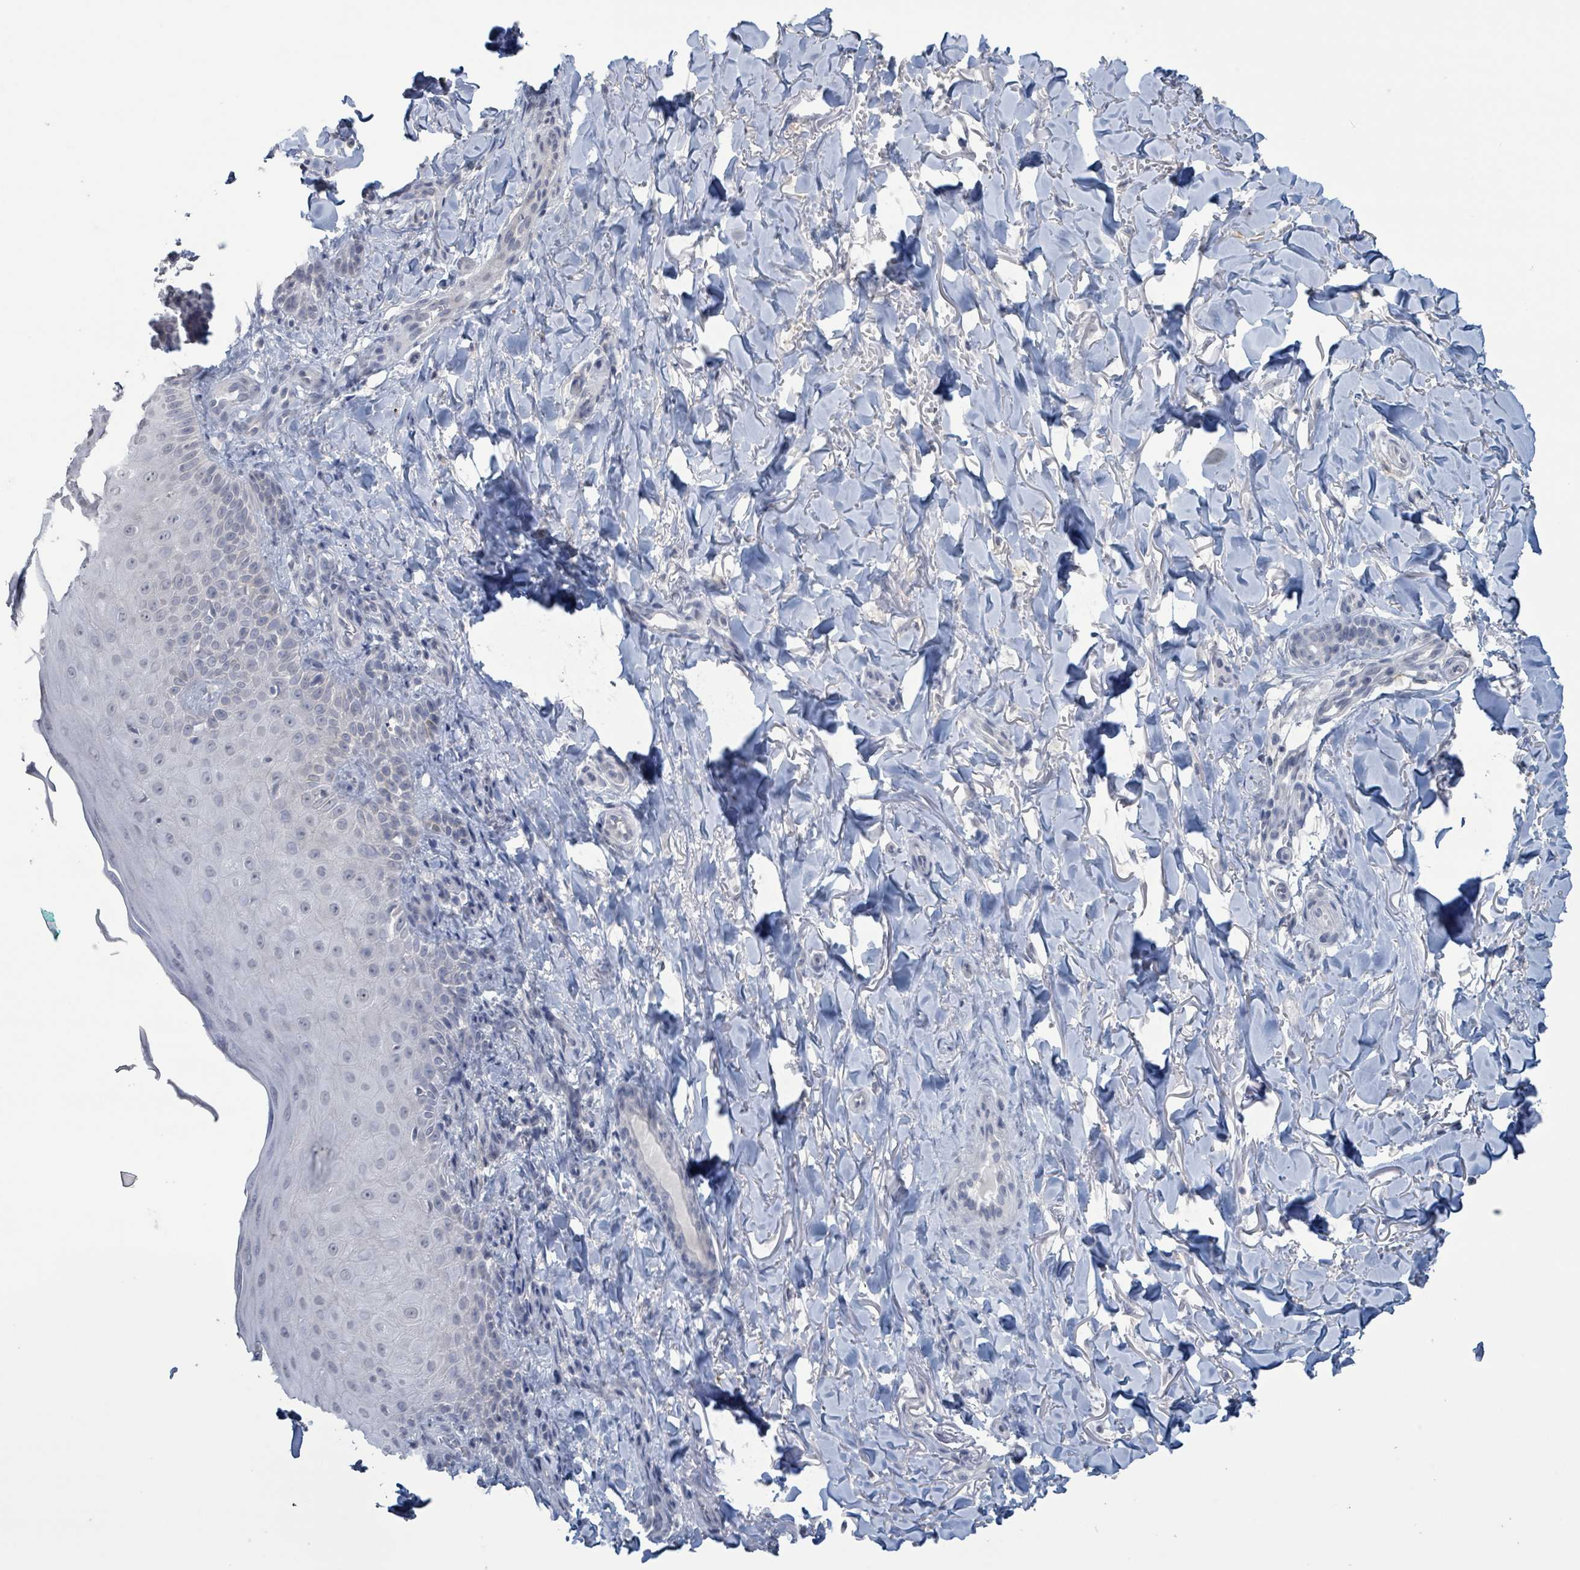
{"staining": {"intensity": "negative", "quantity": "none", "location": "none"}, "tissue": "skin", "cell_type": "Fibroblasts", "image_type": "normal", "snomed": [{"axis": "morphology", "description": "Normal tissue, NOS"}, {"axis": "topography", "description": "Skin"}], "caption": "Immunohistochemical staining of normal human skin exhibits no significant positivity in fibroblasts.", "gene": "CA9", "patient": {"sex": "male", "age": 81}}